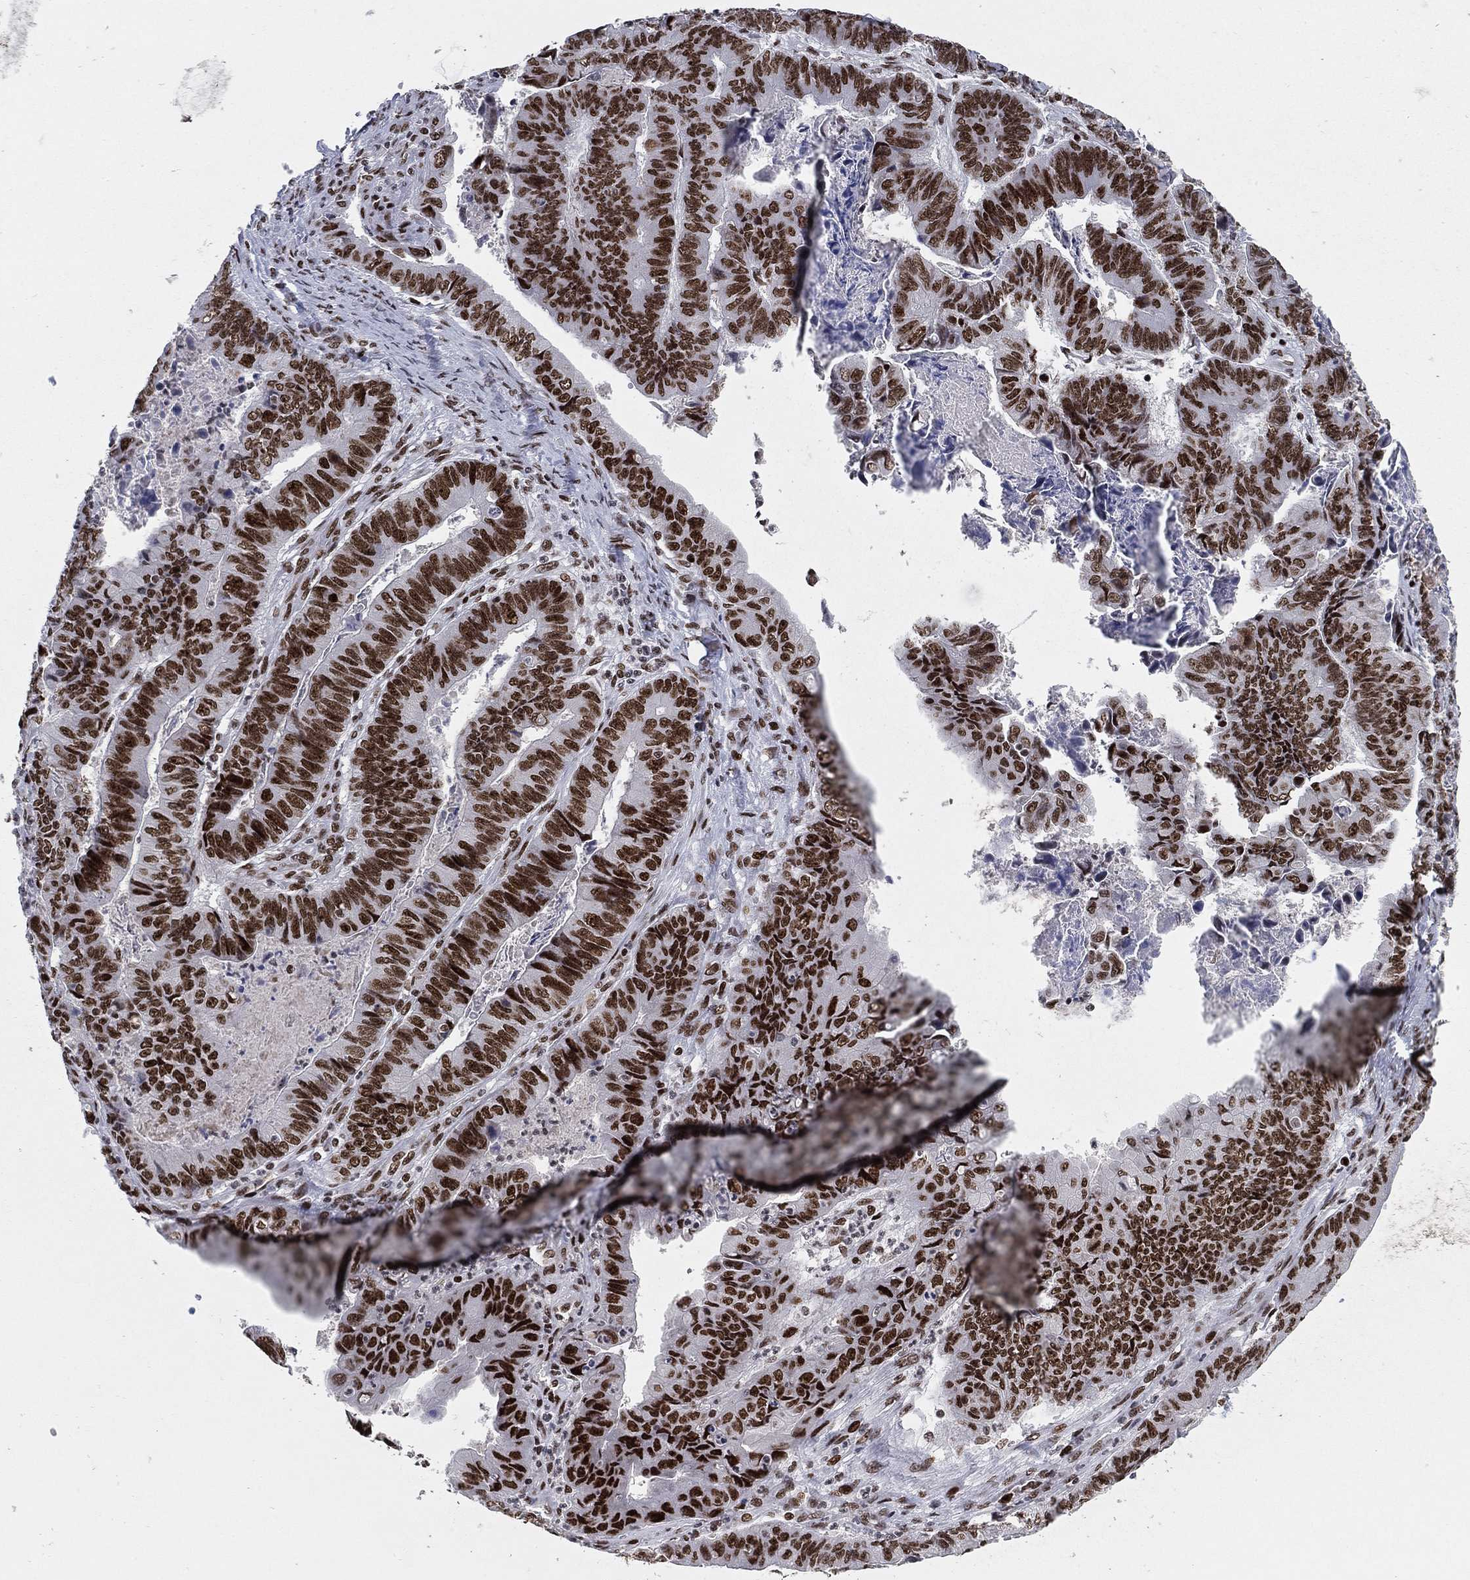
{"staining": {"intensity": "strong", "quantity": ">75%", "location": "nuclear"}, "tissue": "stomach cancer", "cell_type": "Tumor cells", "image_type": "cancer", "snomed": [{"axis": "morphology", "description": "Adenocarcinoma, NOS"}, {"axis": "topography", "description": "Stomach, lower"}], "caption": "A high-resolution histopathology image shows immunohistochemistry staining of stomach adenocarcinoma, which reveals strong nuclear expression in approximately >75% of tumor cells.", "gene": "RTF1", "patient": {"sex": "male", "age": 77}}